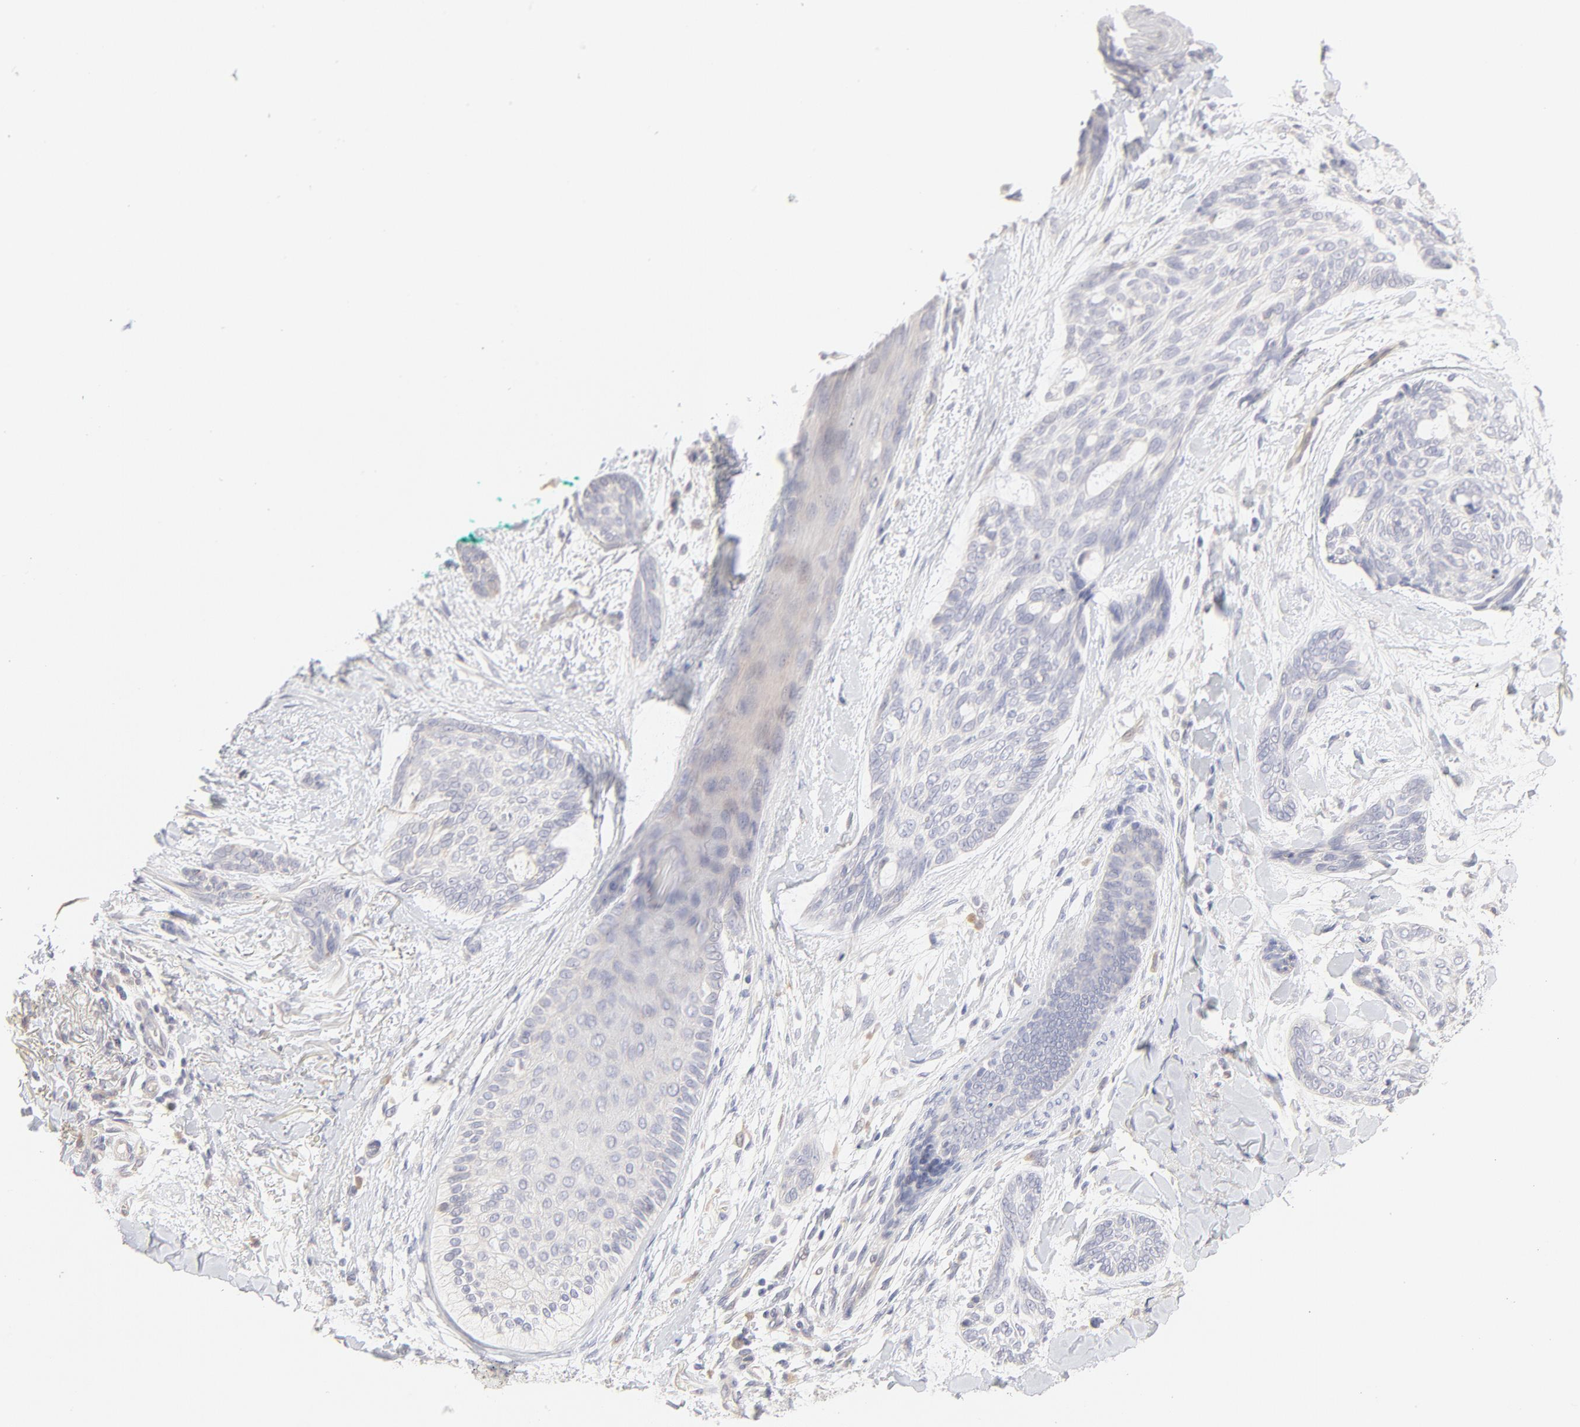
{"staining": {"intensity": "negative", "quantity": "none", "location": "none"}, "tissue": "skin cancer", "cell_type": "Tumor cells", "image_type": "cancer", "snomed": [{"axis": "morphology", "description": "Normal tissue, NOS"}, {"axis": "morphology", "description": "Basal cell carcinoma"}, {"axis": "topography", "description": "Skin"}], "caption": "Image shows no protein expression in tumor cells of skin cancer tissue.", "gene": "ELF3", "patient": {"sex": "female", "age": 71}}